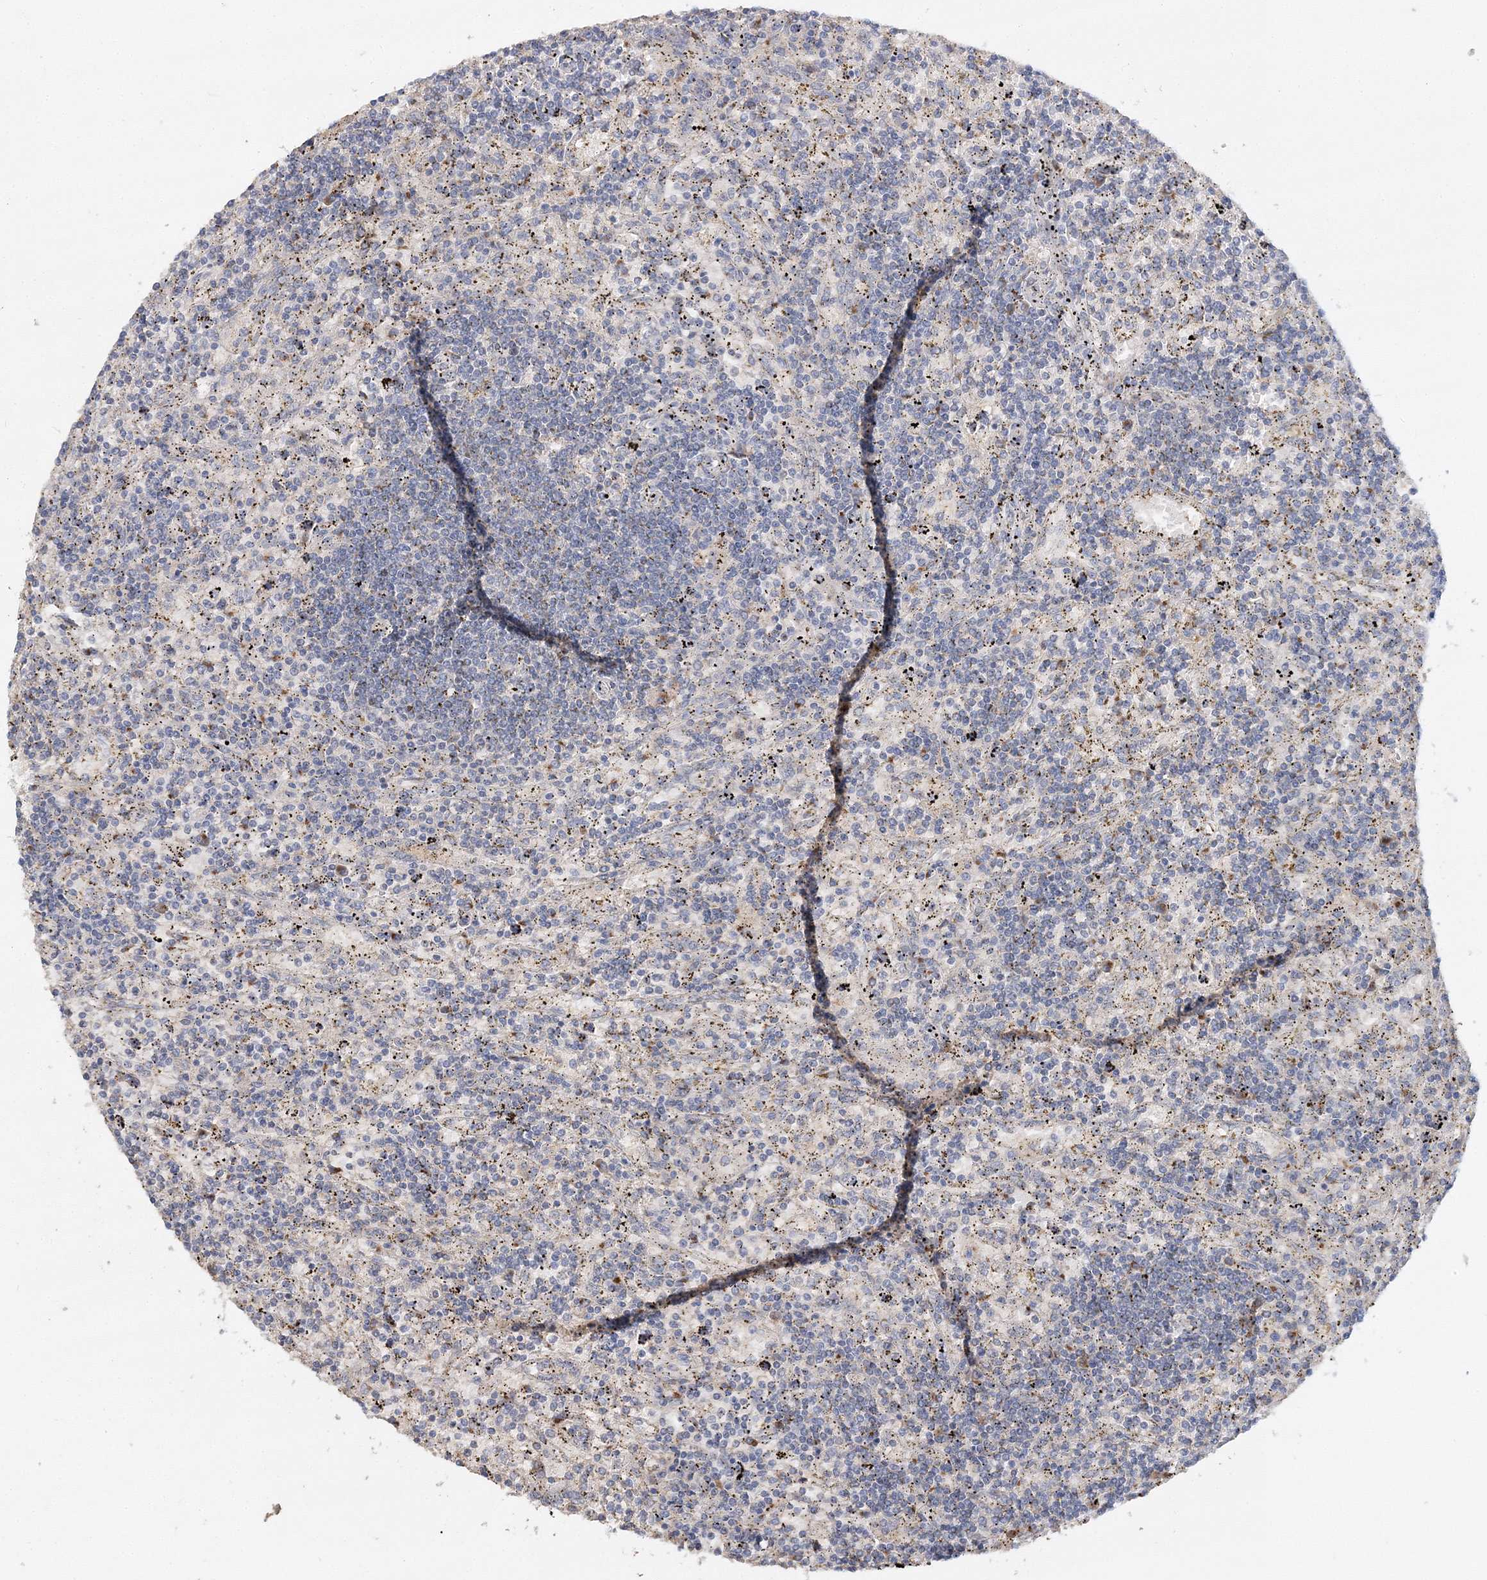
{"staining": {"intensity": "negative", "quantity": "none", "location": "none"}, "tissue": "lymphoma", "cell_type": "Tumor cells", "image_type": "cancer", "snomed": [{"axis": "morphology", "description": "Malignant lymphoma, non-Hodgkin's type, Low grade"}, {"axis": "topography", "description": "Spleen"}], "caption": "This is a histopathology image of IHC staining of malignant lymphoma, non-Hodgkin's type (low-grade), which shows no positivity in tumor cells.", "gene": "GJB5", "patient": {"sex": "male", "age": 76}}